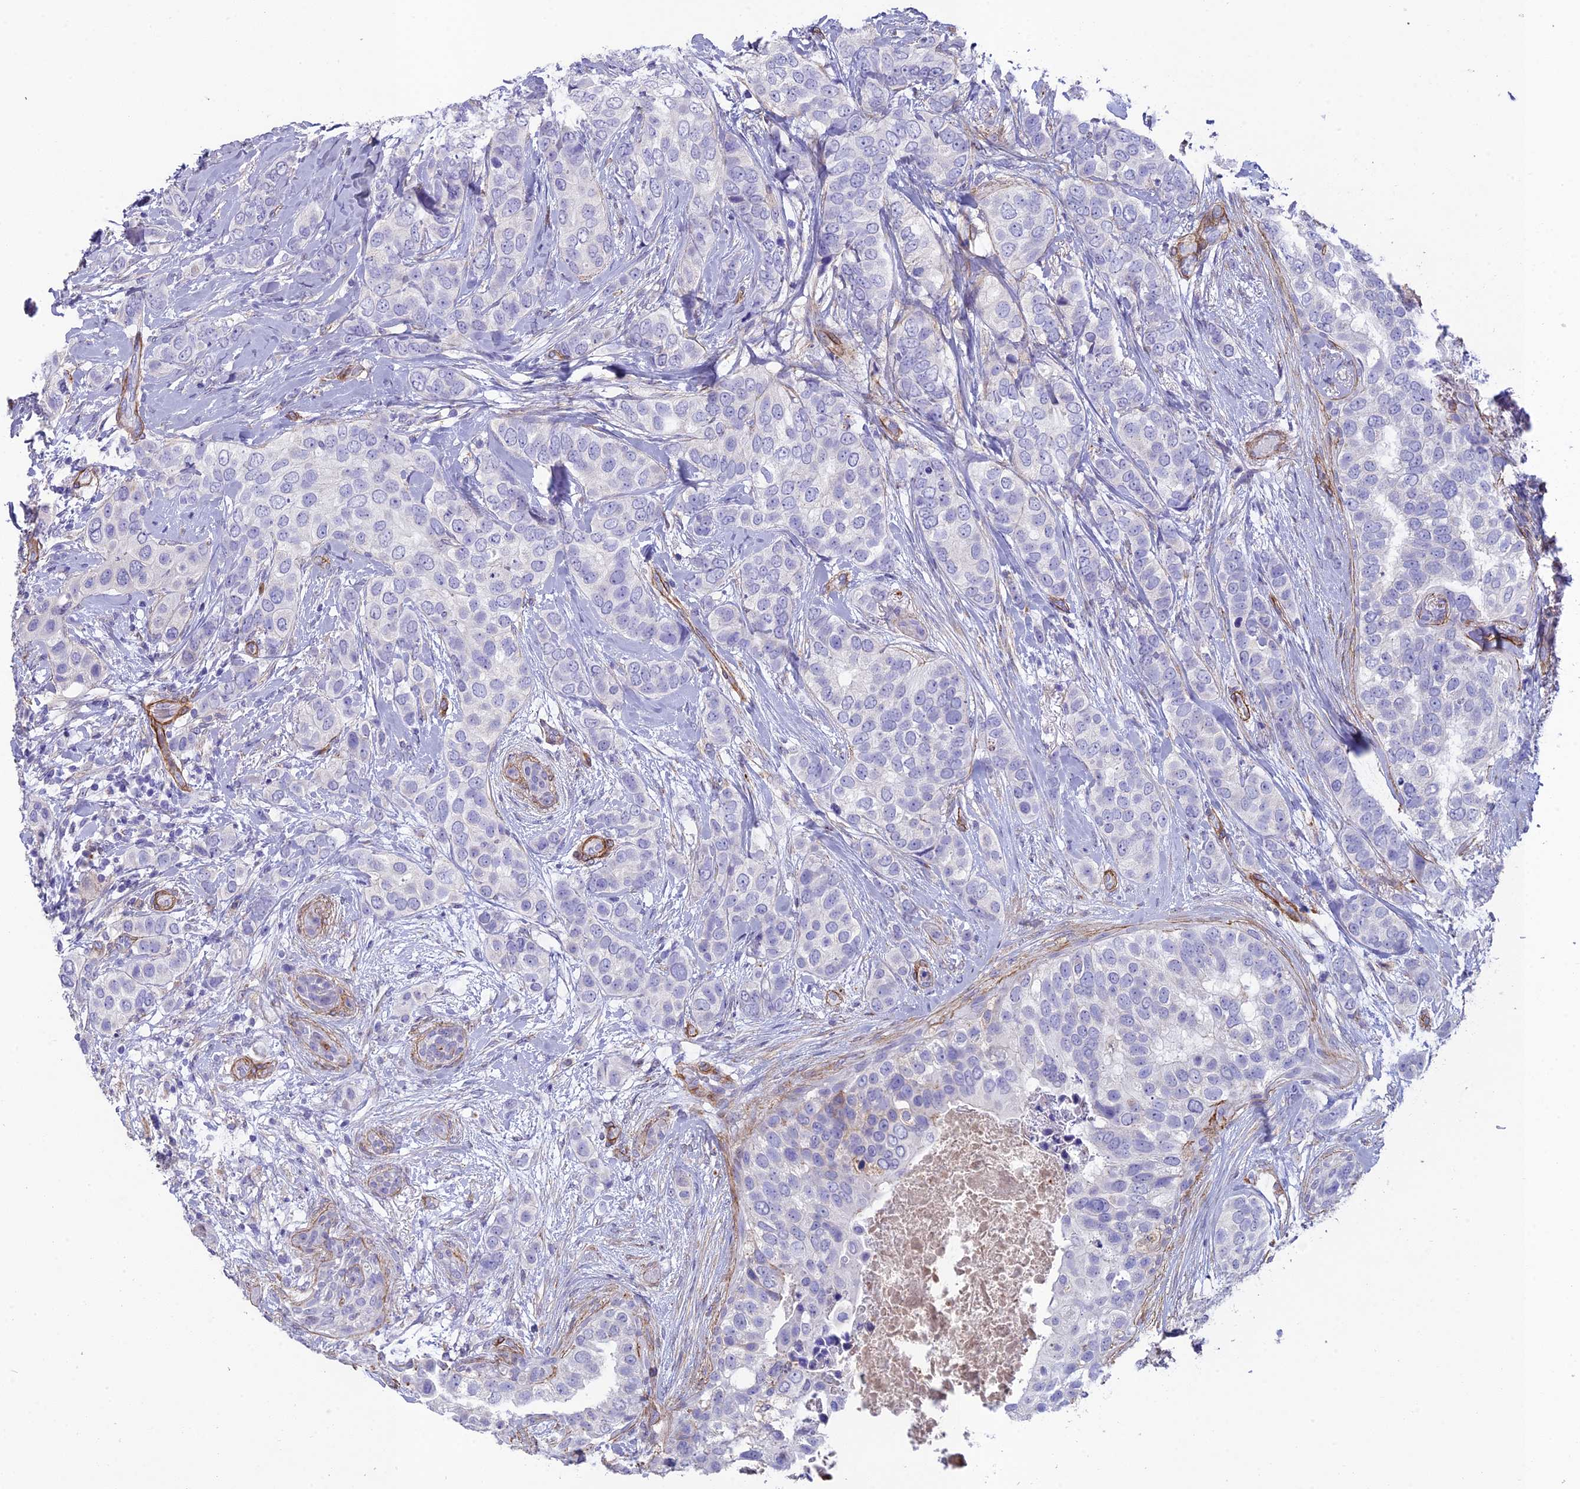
{"staining": {"intensity": "negative", "quantity": "none", "location": "none"}, "tissue": "breast cancer", "cell_type": "Tumor cells", "image_type": "cancer", "snomed": [{"axis": "morphology", "description": "Lobular carcinoma"}, {"axis": "topography", "description": "Breast"}], "caption": "Tumor cells show no significant protein expression in breast cancer (lobular carcinoma).", "gene": "TNS1", "patient": {"sex": "female", "age": 51}}